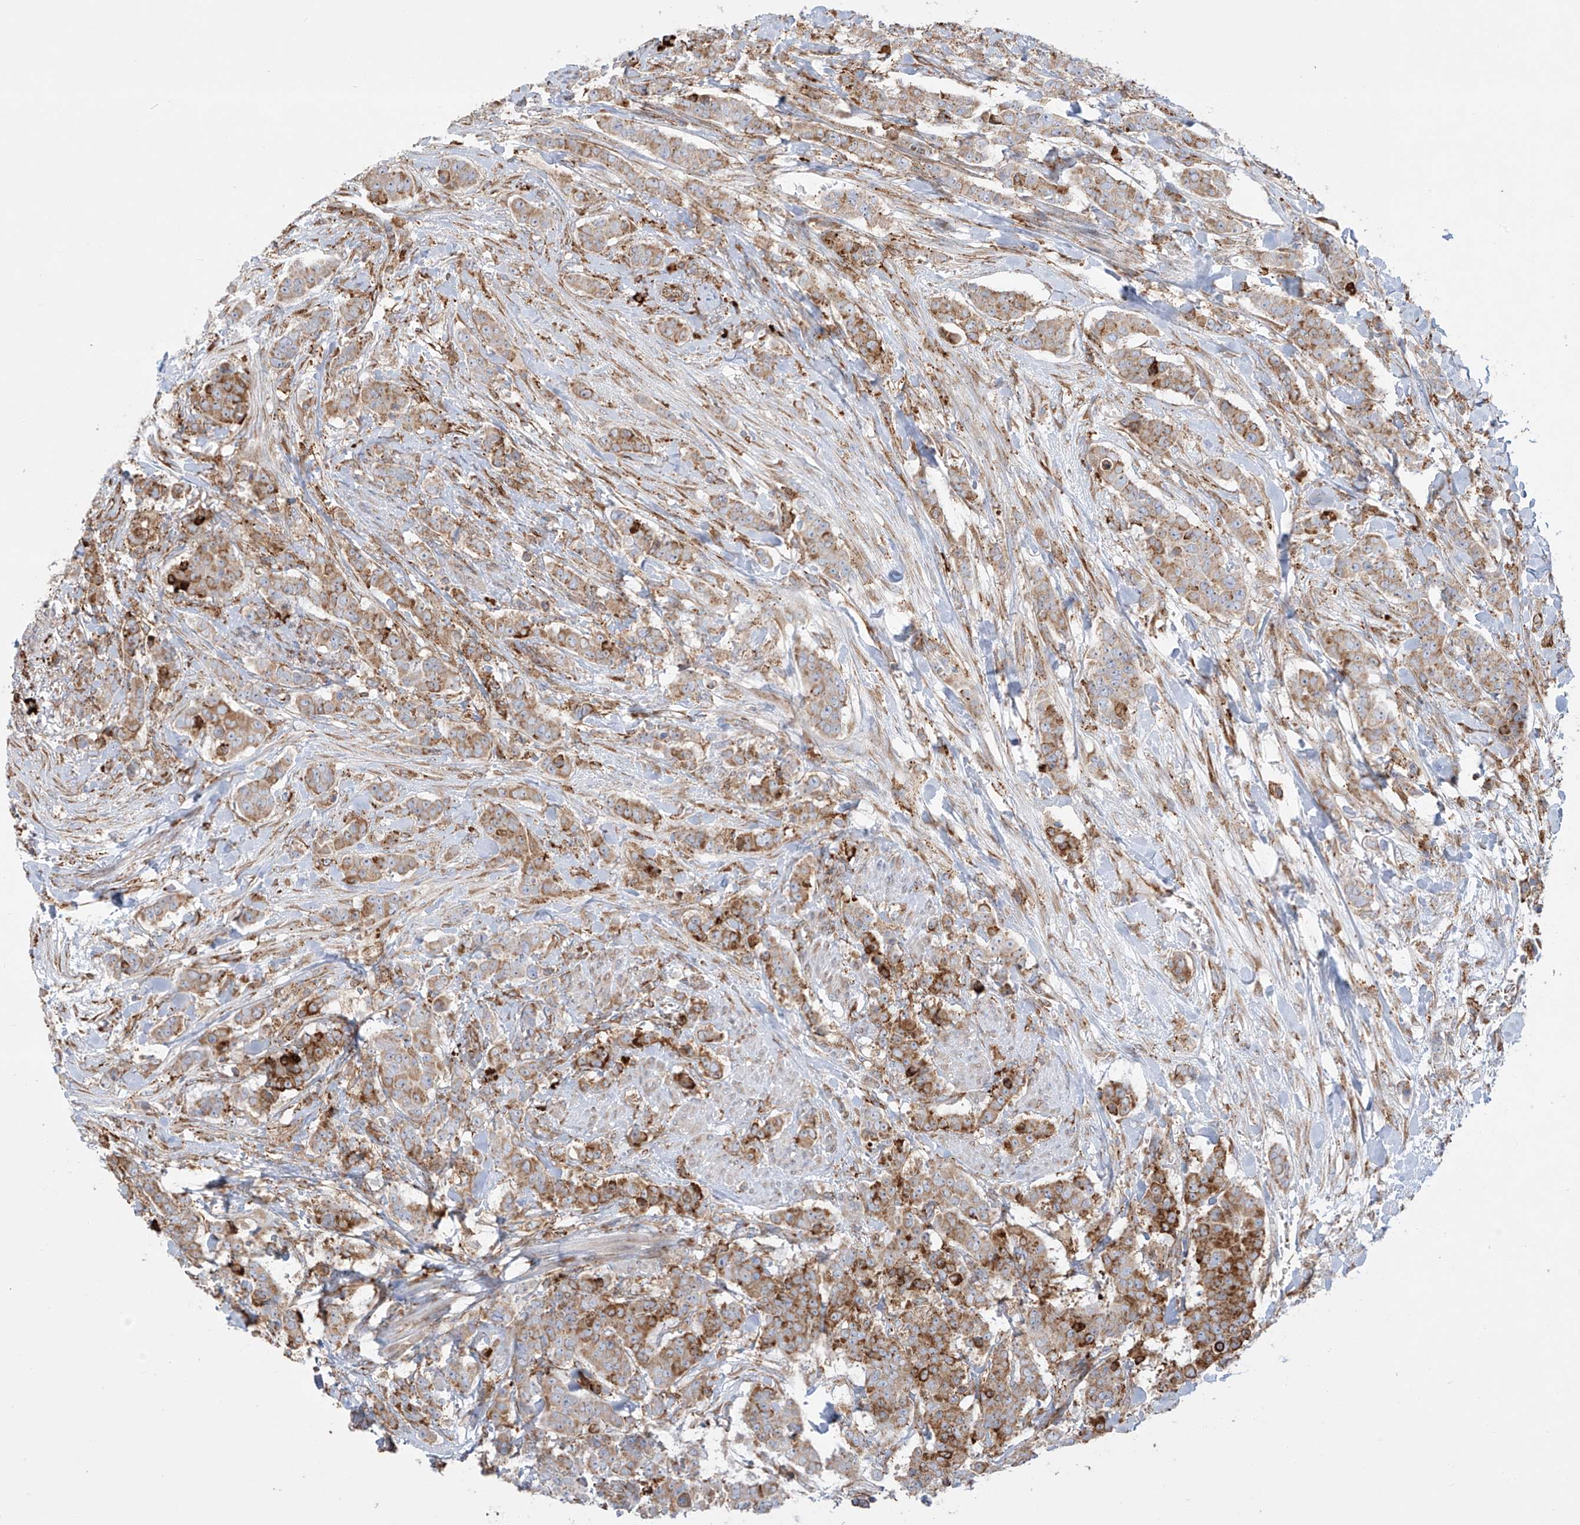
{"staining": {"intensity": "moderate", "quantity": "25%-75%", "location": "cytoplasmic/membranous"}, "tissue": "breast cancer", "cell_type": "Tumor cells", "image_type": "cancer", "snomed": [{"axis": "morphology", "description": "Duct carcinoma"}, {"axis": "topography", "description": "Breast"}], "caption": "Breast infiltrating ductal carcinoma stained with DAB (3,3'-diaminobenzidine) IHC demonstrates medium levels of moderate cytoplasmic/membranous staining in approximately 25%-75% of tumor cells.", "gene": "MX1", "patient": {"sex": "female", "age": 40}}